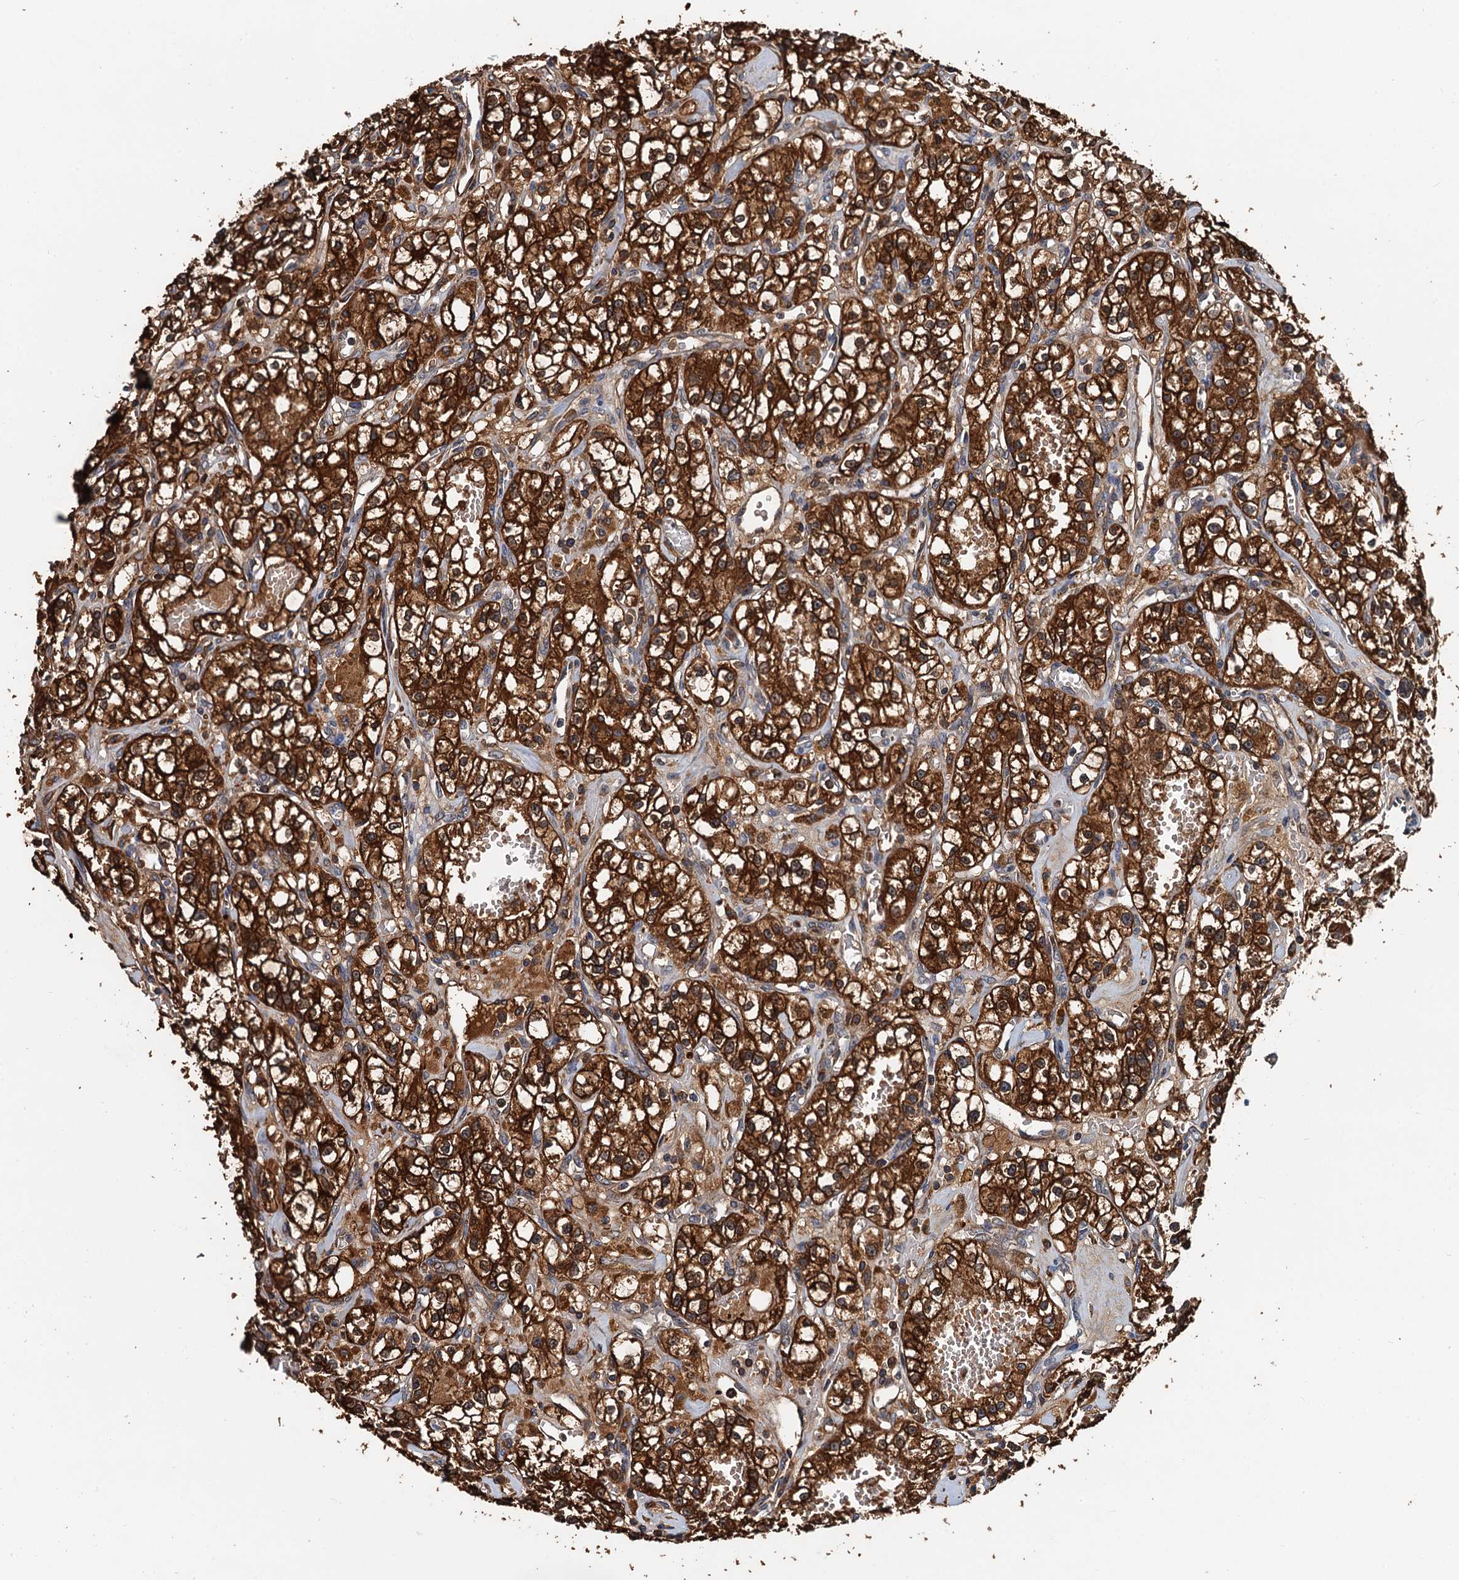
{"staining": {"intensity": "strong", "quantity": ">75%", "location": "cytoplasmic/membranous"}, "tissue": "renal cancer", "cell_type": "Tumor cells", "image_type": "cancer", "snomed": [{"axis": "morphology", "description": "Adenocarcinoma, NOS"}, {"axis": "topography", "description": "Kidney"}], "caption": "A high-resolution micrograph shows IHC staining of renal cancer (adenocarcinoma), which displays strong cytoplasmic/membranous expression in approximately >75% of tumor cells. The protein of interest is stained brown, and the nuclei are stained in blue (DAB IHC with brightfield microscopy, high magnification).", "gene": "USP6NL", "patient": {"sex": "male", "age": 56}}